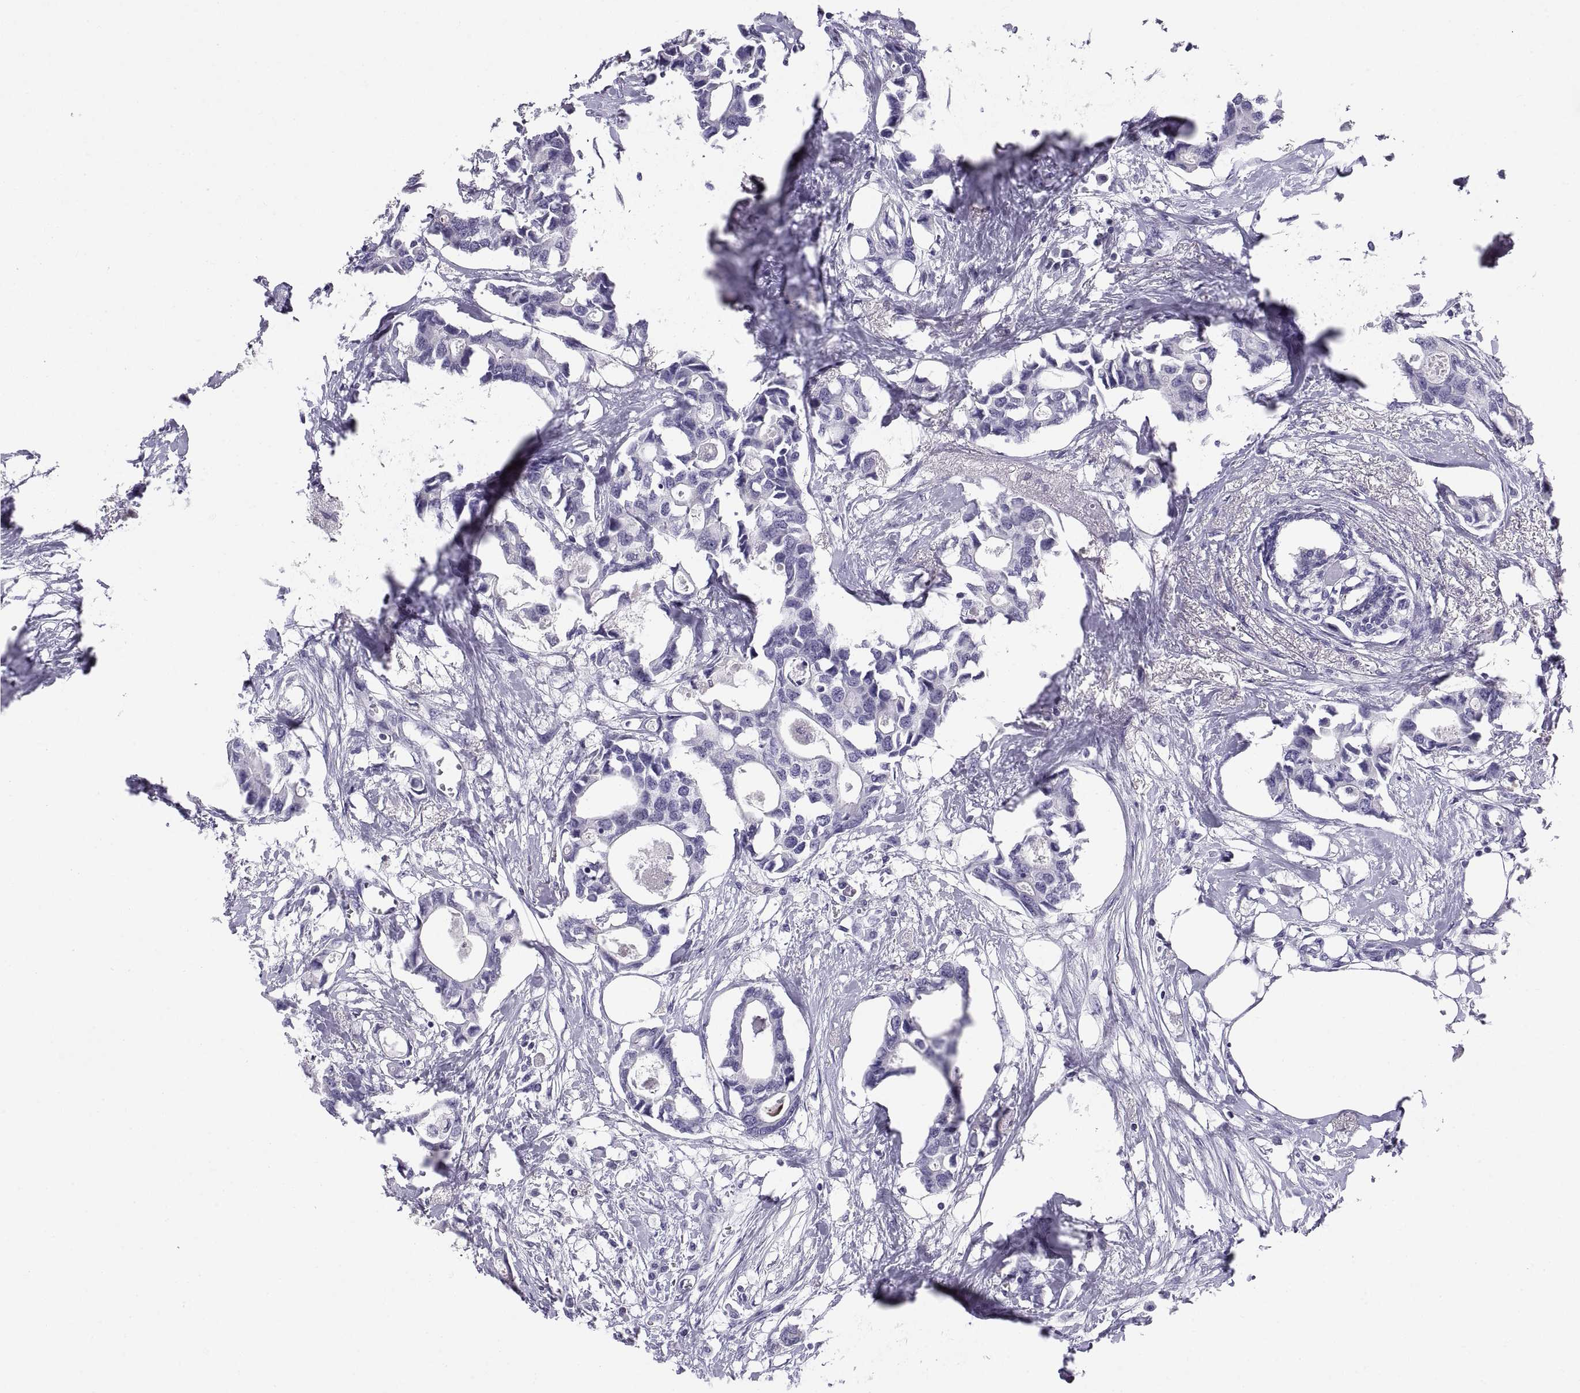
{"staining": {"intensity": "negative", "quantity": "none", "location": "none"}, "tissue": "breast cancer", "cell_type": "Tumor cells", "image_type": "cancer", "snomed": [{"axis": "morphology", "description": "Duct carcinoma"}, {"axis": "topography", "description": "Breast"}], "caption": "Immunohistochemistry histopathology image of breast cancer (infiltrating ductal carcinoma) stained for a protein (brown), which displays no staining in tumor cells.", "gene": "CT47A10", "patient": {"sex": "female", "age": 83}}